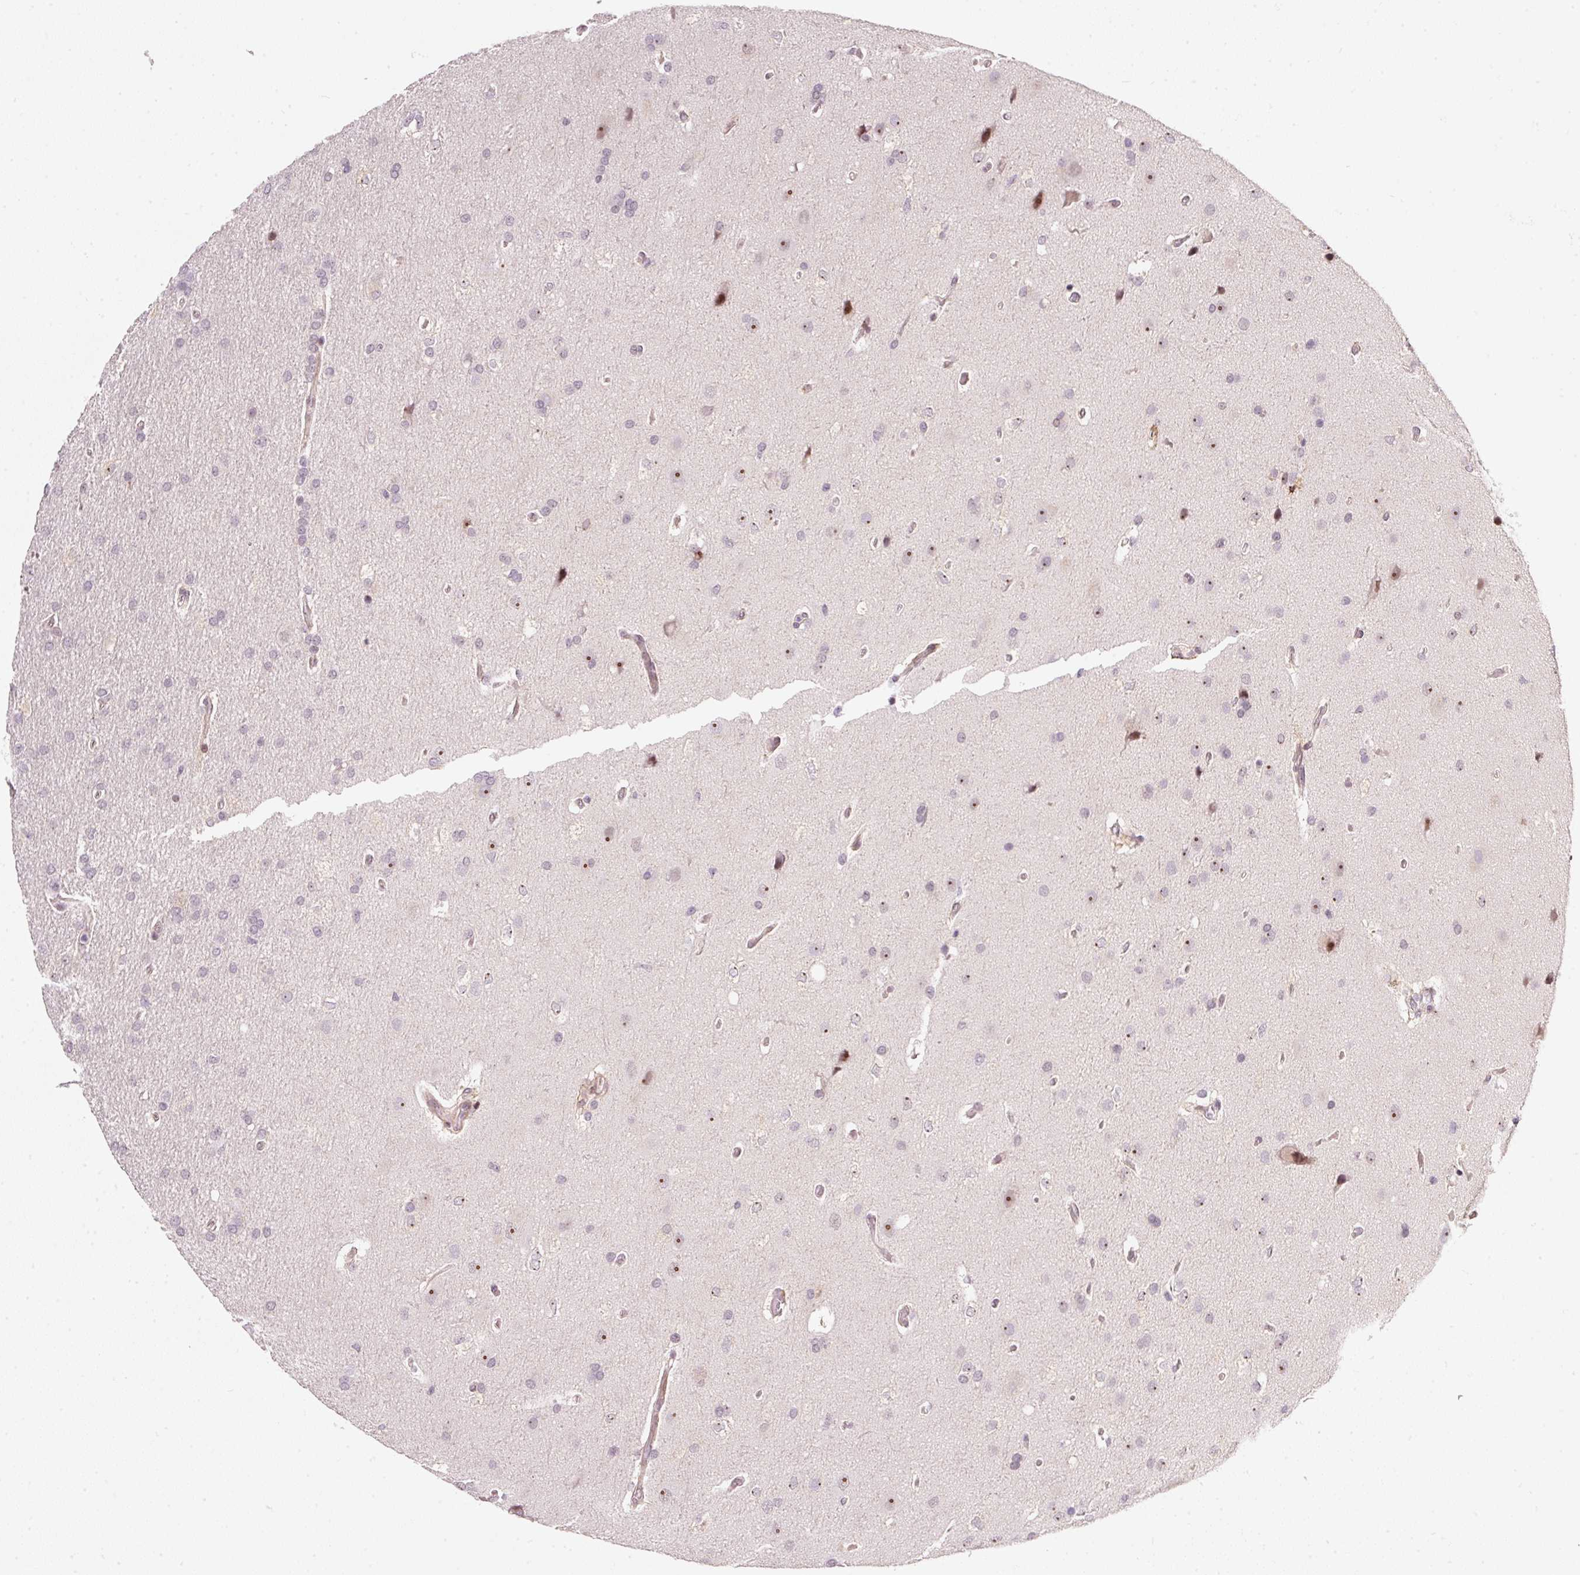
{"staining": {"intensity": "moderate", "quantity": "<25%", "location": "nuclear"}, "tissue": "glioma", "cell_type": "Tumor cells", "image_type": "cancer", "snomed": [{"axis": "morphology", "description": "Glioma, malignant, High grade"}, {"axis": "topography", "description": "Brain"}], "caption": "Immunohistochemistry (IHC) micrograph of human glioma stained for a protein (brown), which reveals low levels of moderate nuclear expression in approximately <25% of tumor cells.", "gene": "MXRA8", "patient": {"sex": "male", "age": 56}}